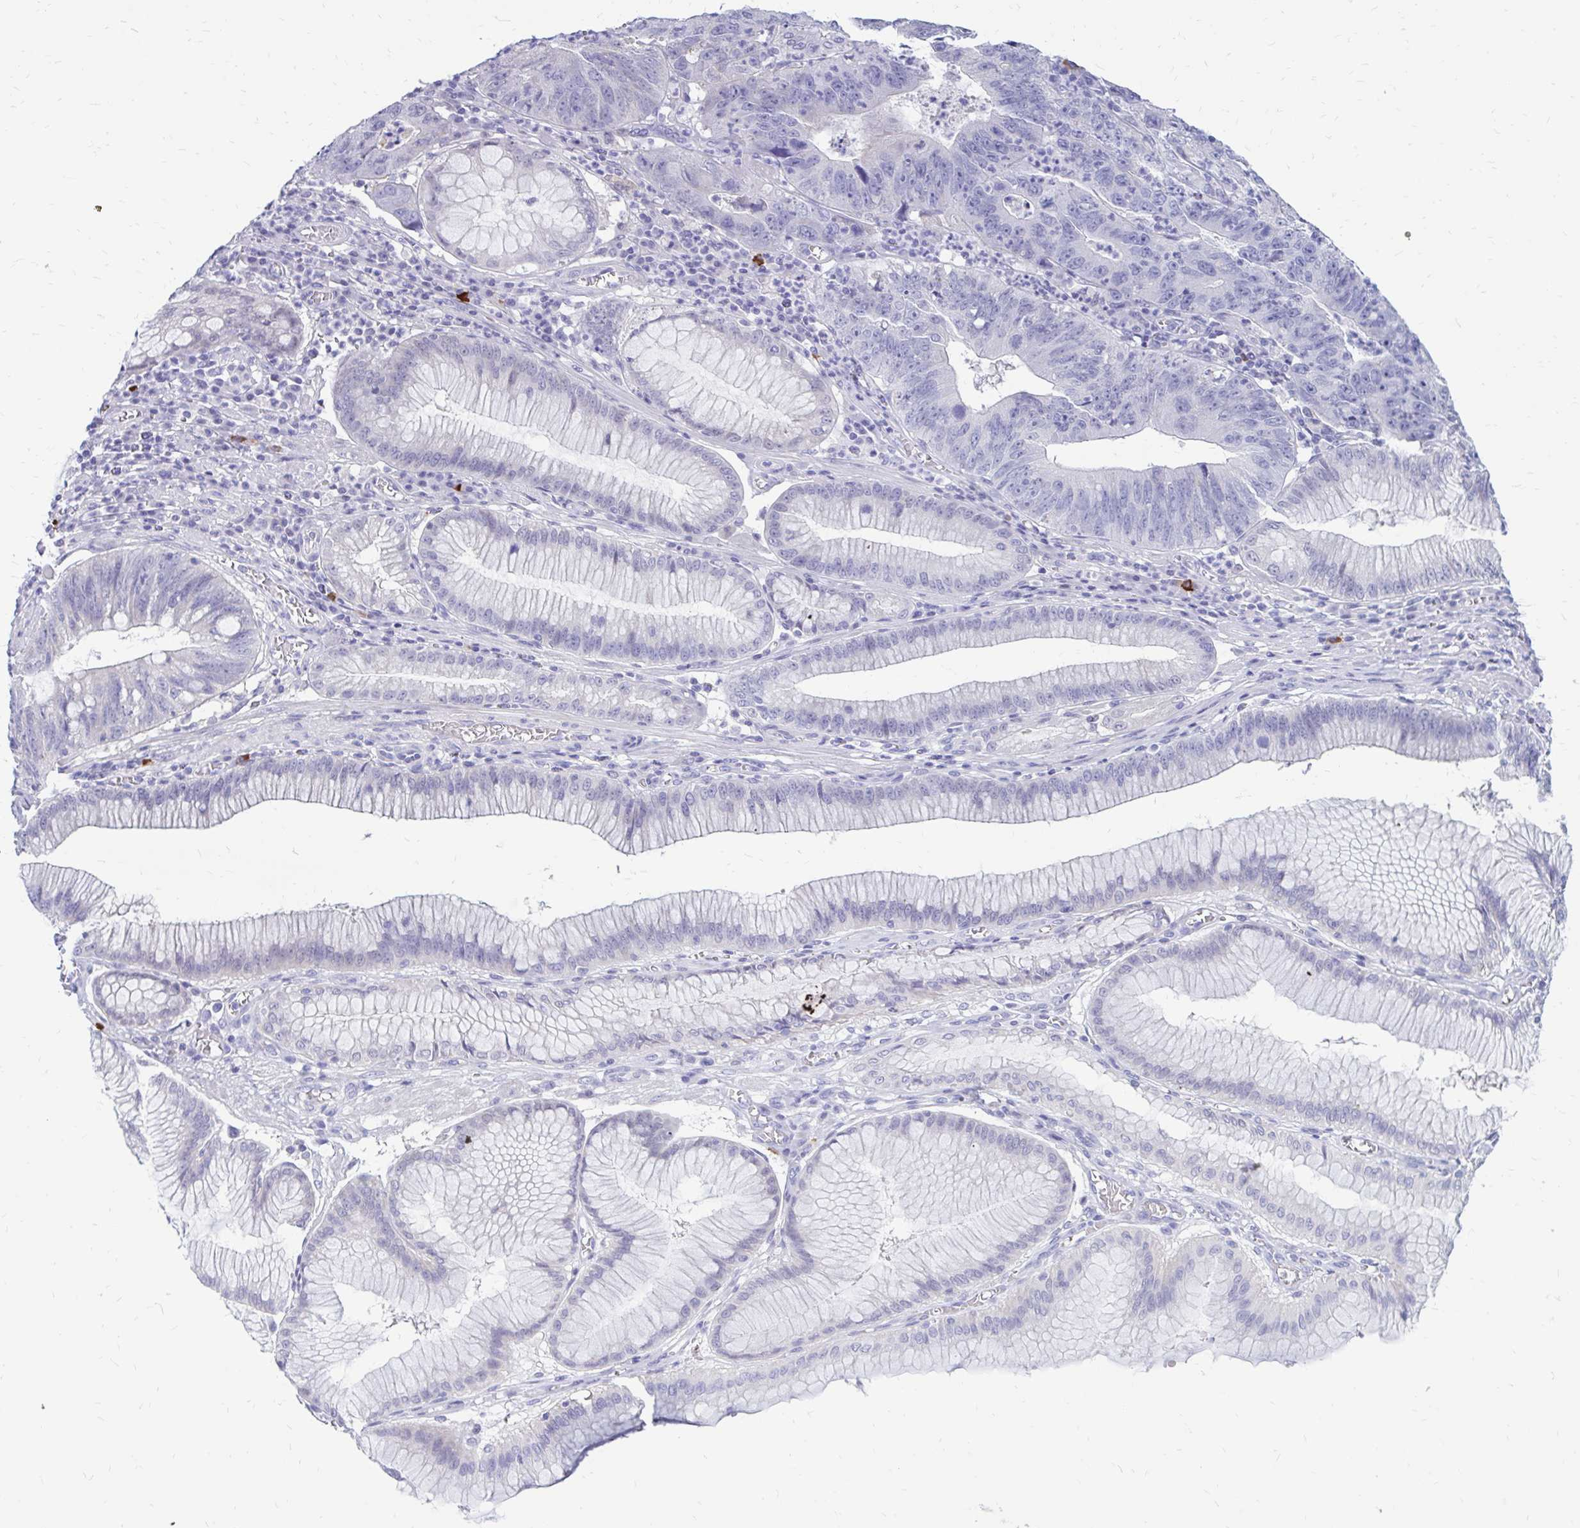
{"staining": {"intensity": "negative", "quantity": "none", "location": "none"}, "tissue": "stomach cancer", "cell_type": "Tumor cells", "image_type": "cancer", "snomed": [{"axis": "morphology", "description": "Adenocarcinoma, NOS"}, {"axis": "topography", "description": "Stomach"}], "caption": "Adenocarcinoma (stomach) stained for a protein using immunohistochemistry shows no positivity tumor cells.", "gene": "IGSF5", "patient": {"sex": "male", "age": 59}}